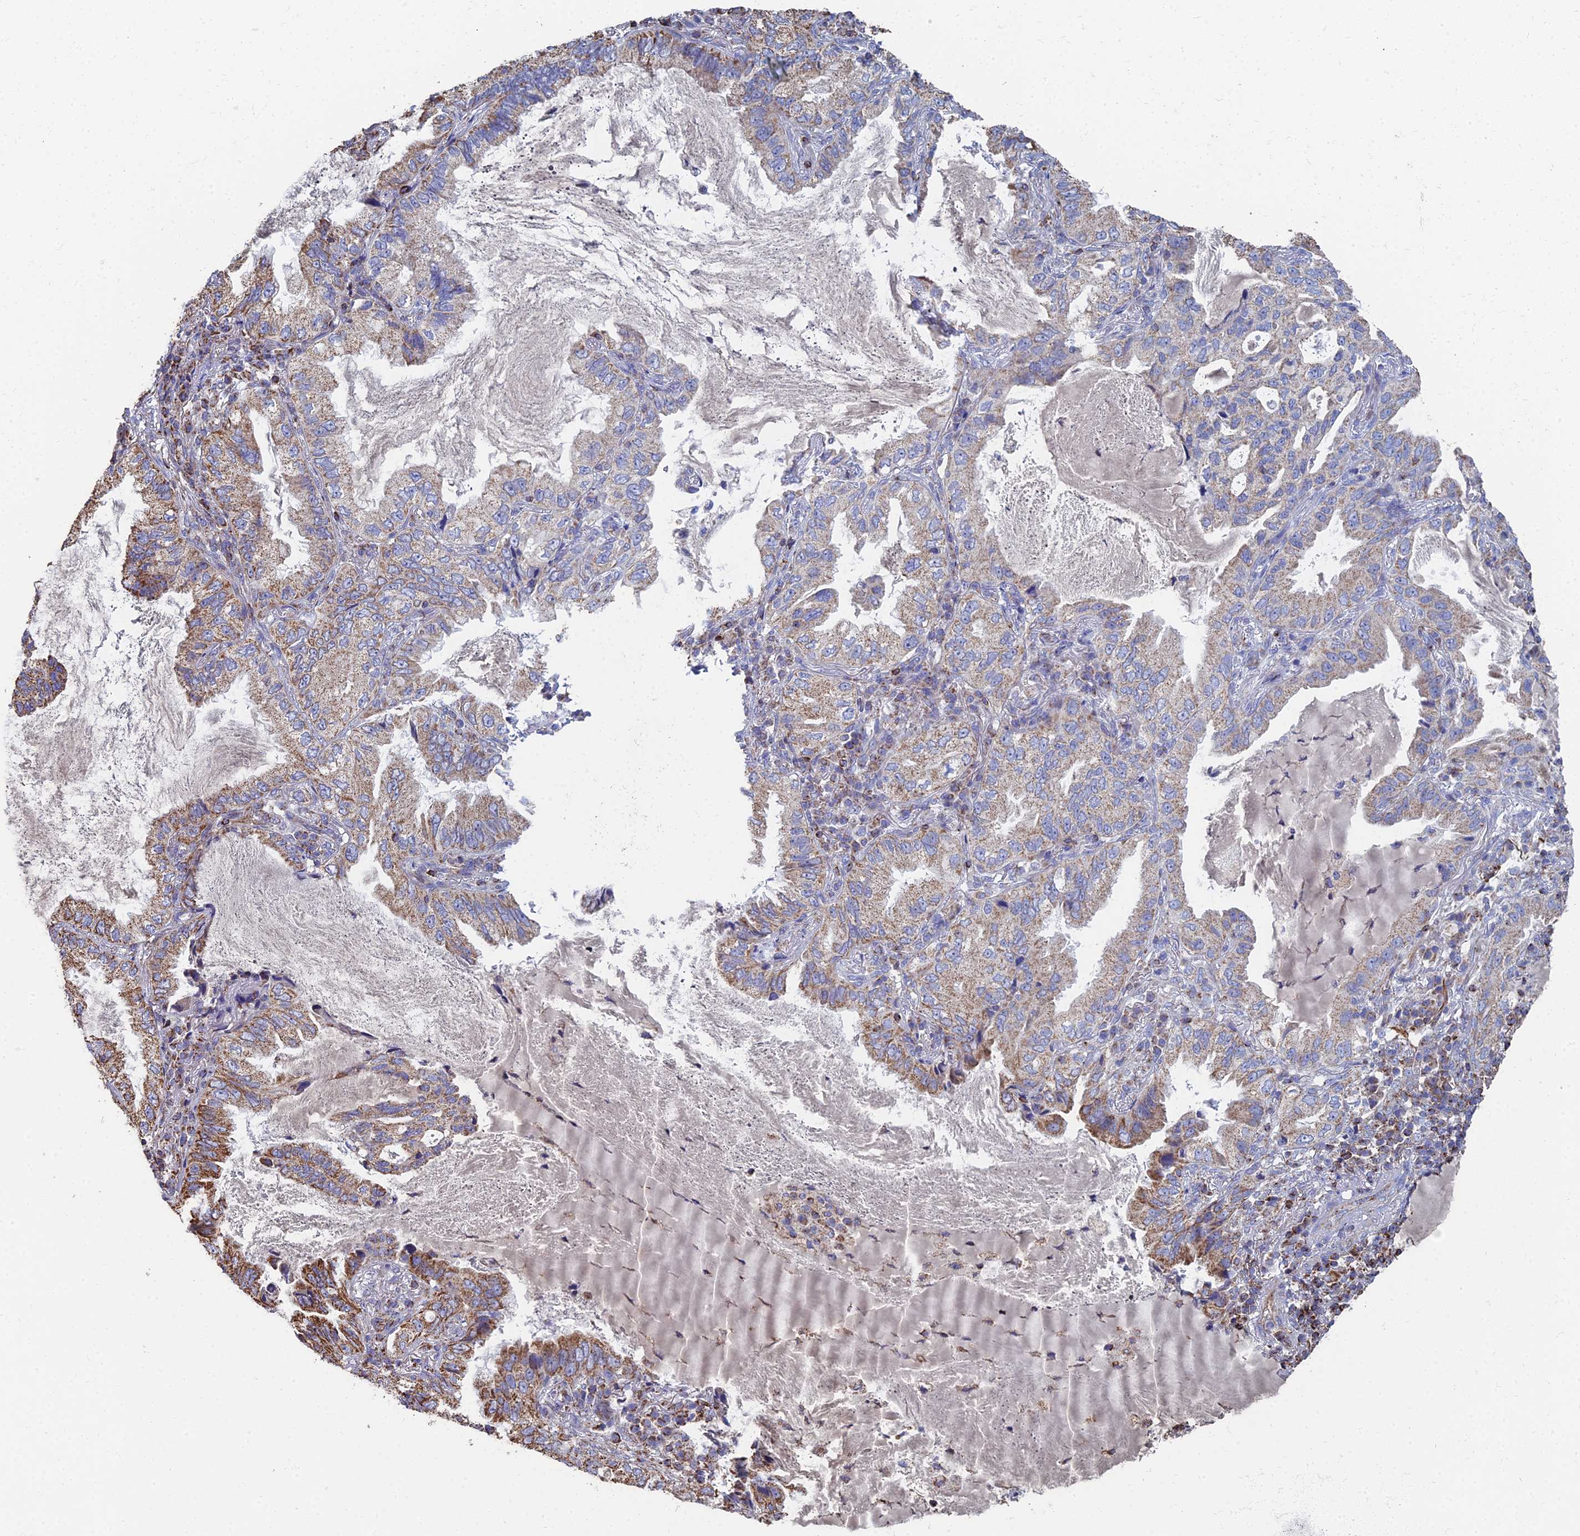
{"staining": {"intensity": "moderate", "quantity": "<25%", "location": "cytoplasmic/membranous"}, "tissue": "lung cancer", "cell_type": "Tumor cells", "image_type": "cancer", "snomed": [{"axis": "morphology", "description": "Adenocarcinoma, NOS"}, {"axis": "topography", "description": "Lung"}], "caption": "Tumor cells reveal low levels of moderate cytoplasmic/membranous expression in approximately <25% of cells in human lung cancer.", "gene": "SPOCK2", "patient": {"sex": "female", "age": 69}}